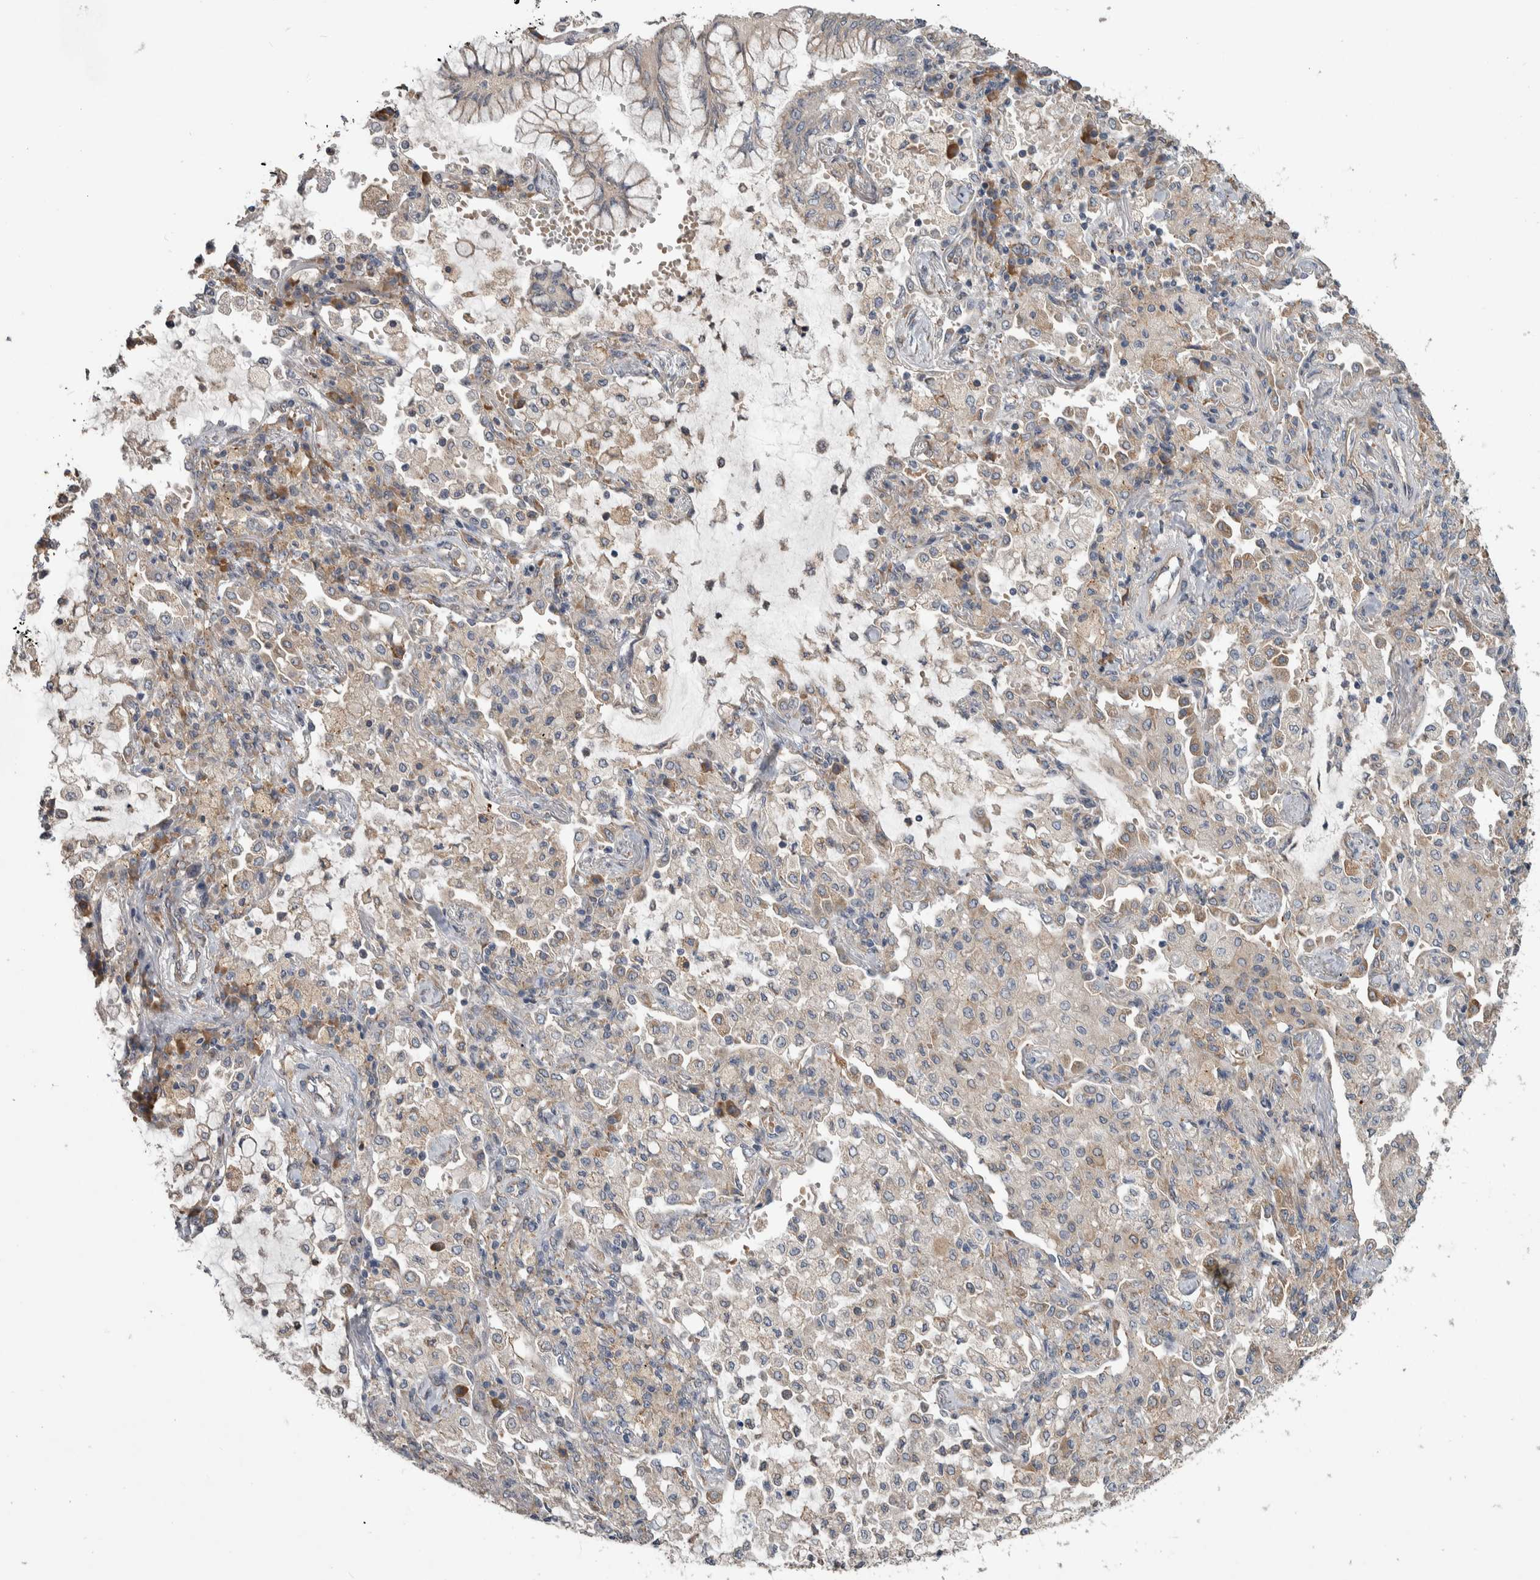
{"staining": {"intensity": "negative", "quantity": "none", "location": "none"}, "tissue": "lung cancer", "cell_type": "Tumor cells", "image_type": "cancer", "snomed": [{"axis": "morphology", "description": "Adenocarcinoma, NOS"}, {"axis": "topography", "description": "Lung"}], "caption": "Immunohistochemistry histopathology image of neoplastic tissue: human lung cancer (adenocarcinoma) stained with DAB displays no significant protein staining in tumor cells.", "gene": "PRDM4", "patient": {"sex": "female", "age": 70}}